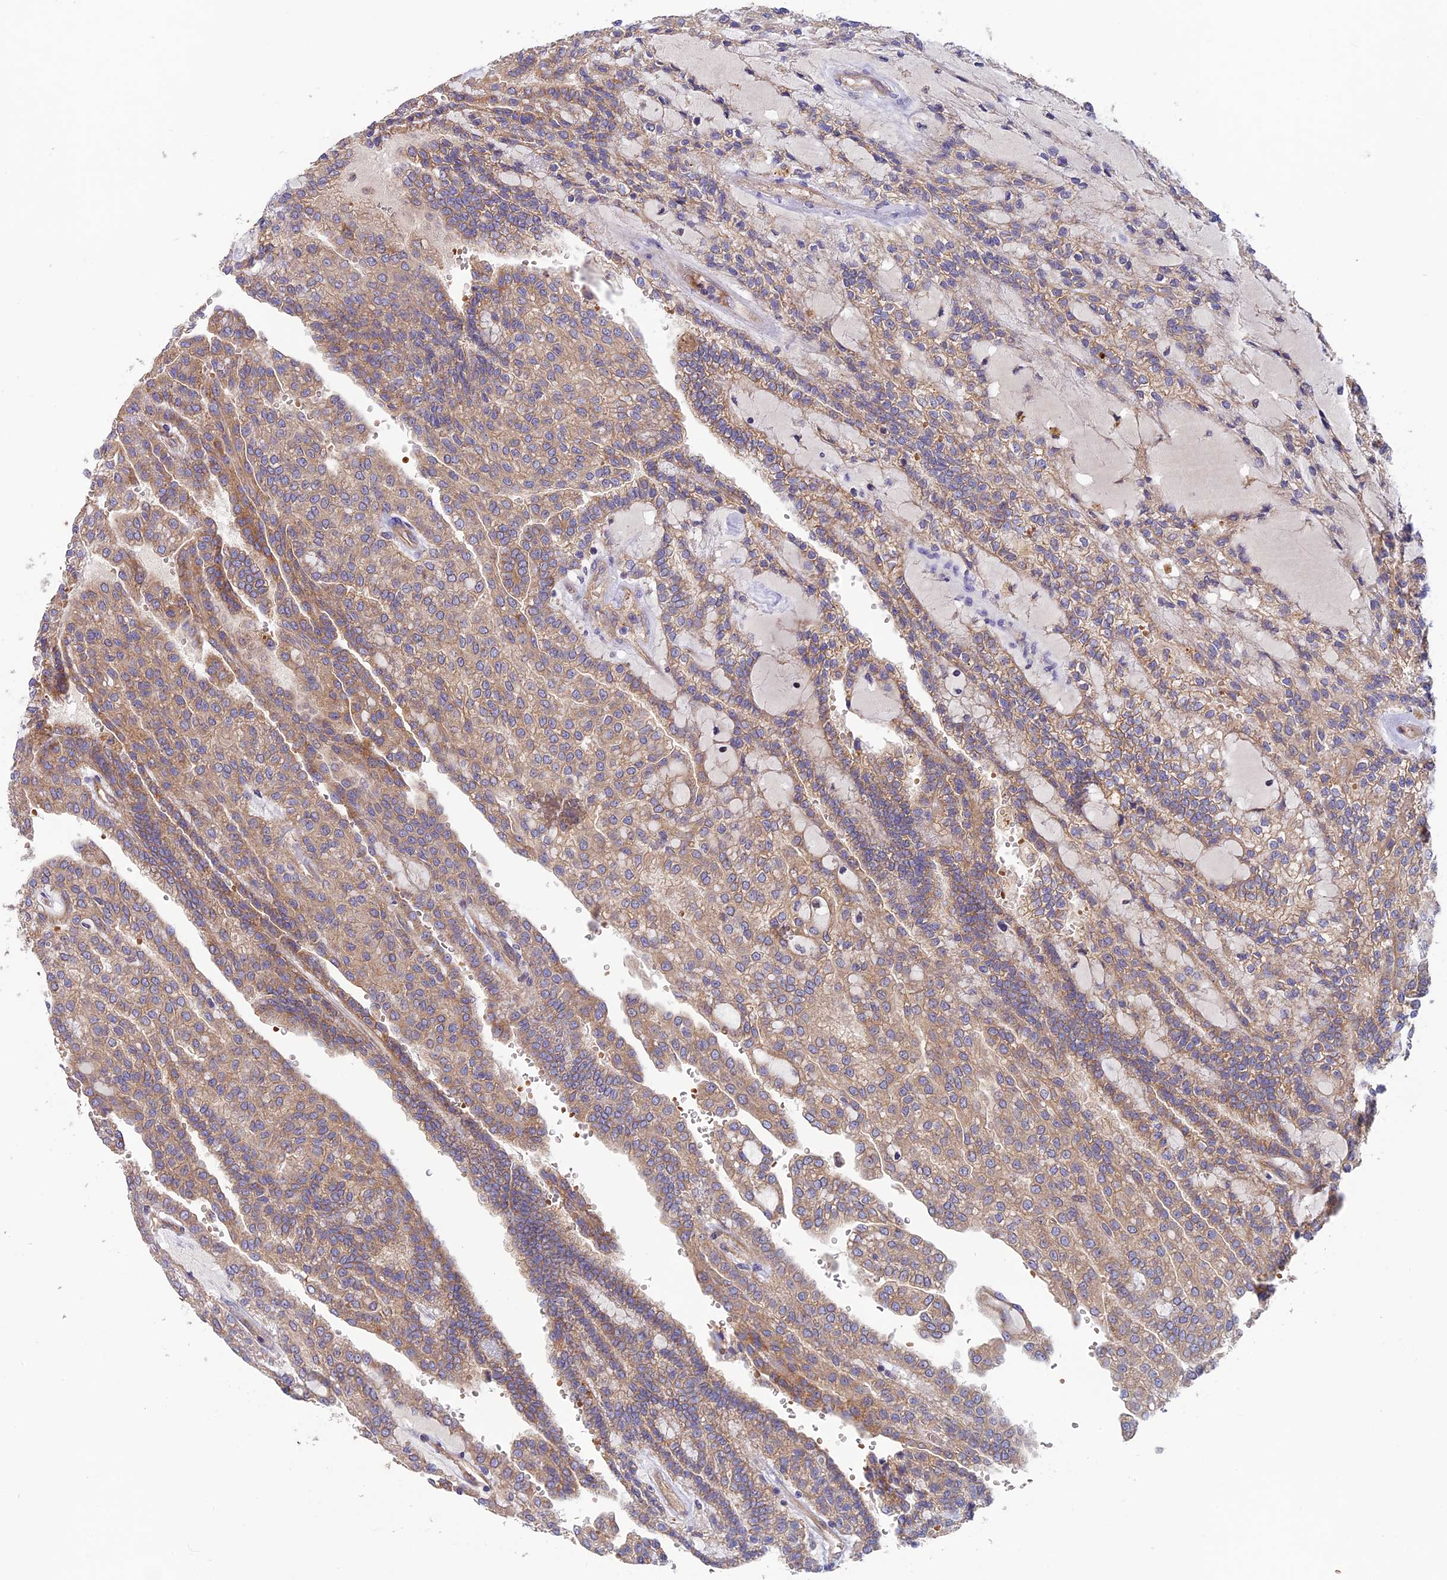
{"staining": {"intensity": "moderate", "quantity": ">75%", "location": "cytoplasmic/membranous"}, "tissue": "renal cancer", "cell_type": "Tumor cells", "image_type": "cancer", "snomed": [{"axis": "morphology", "description": "Adenocarcinoma, NOS"}, {"axis": "topography", "description": "Kidney"}], "caption": "A brown stain highlights moderate cytoplasmic/membranous expression of a protein in renal adenocarcinoma tumor cells. The staining was performed using DAB (3,3'-diaminobenzidine), with brown indicating positive protein expression. Nuclei are stained blue with hematoxylin.", "gene": "DUS3L", "patient": {"sex": "male", "age": 63}}